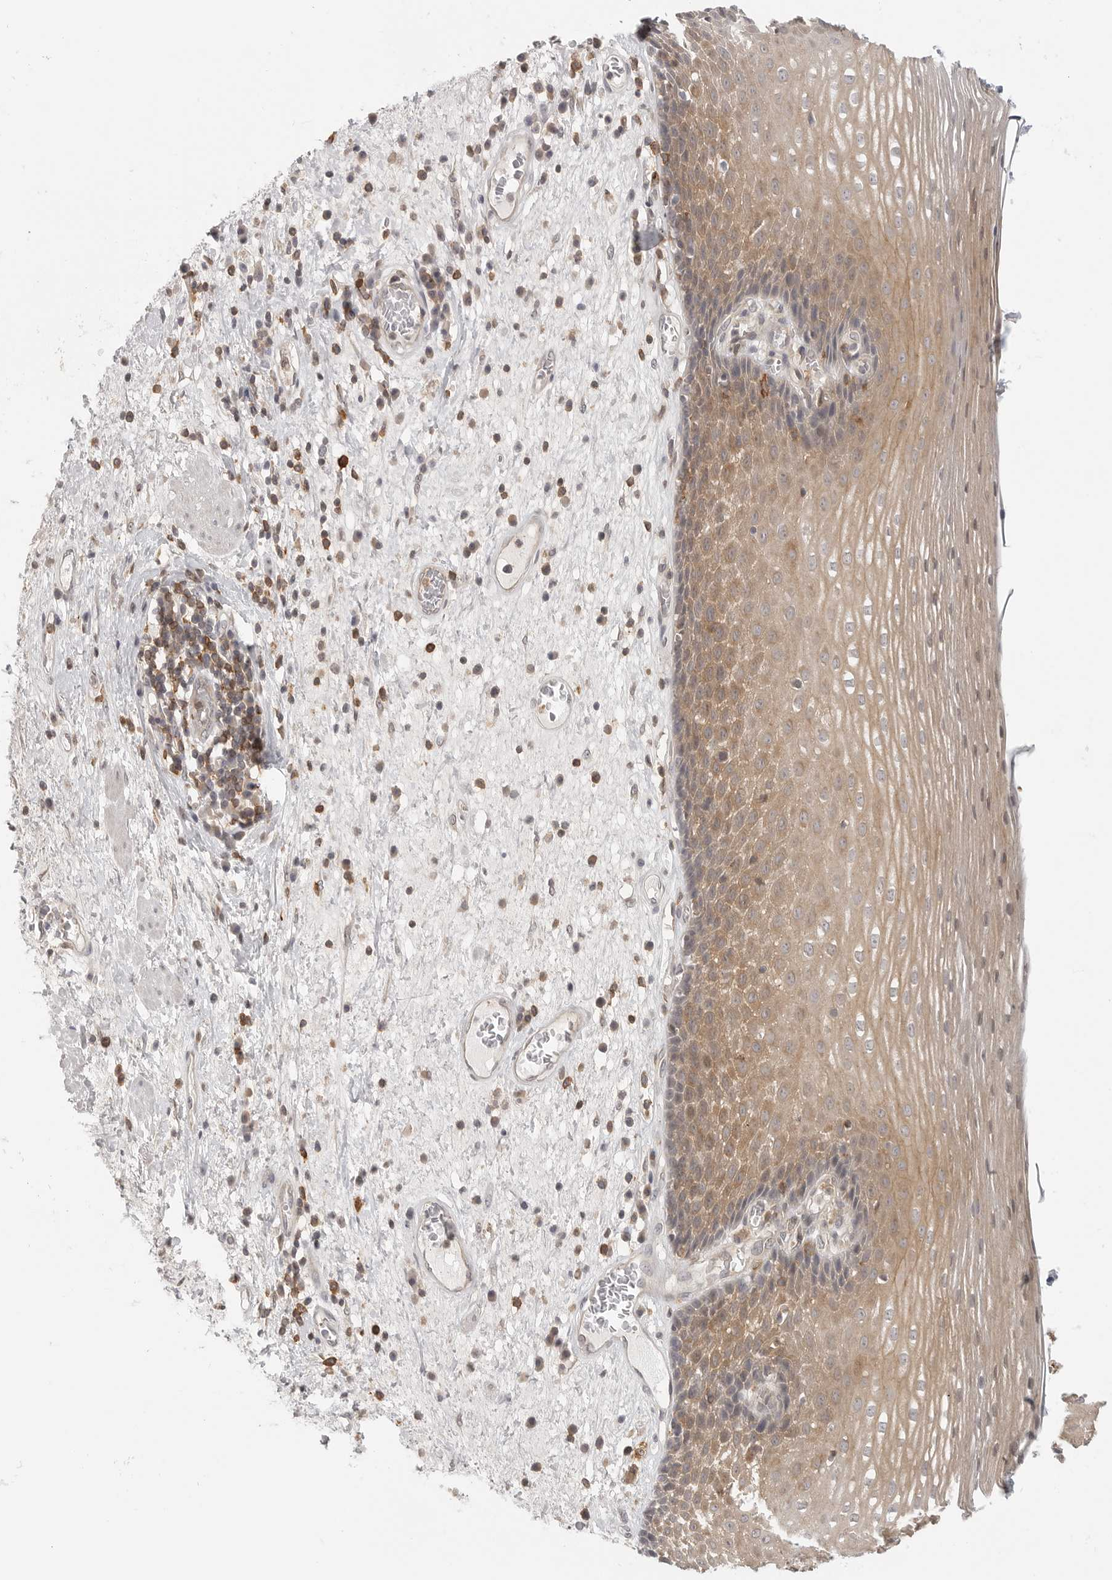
{"staining": {"intensity": "moderate", "quantity": ">75%", "location": "cytoplasmic/membranous,nuclear"}, "tissue": "esophagus", "cell_type": "Squamous epithelial cells", "image_type": "normal", "snomed": [{"axis": "morphology", "description": "Normal tissue, NOS"}, {"axis": "morphology", "description": "Adenocarcinoma, NOS"}, {"axis": "topography", "description": "Esophagus"}], "caption": "An image of human esophagus stained for a protein demonstrates moderate cytoplasmic/membranous,nuclear brown staining in squamous epithelial cells. (DAB (3,3'-diaminobenzidine) = brown stain, brightfield microscopy at high magnification).", "gene": "DBNL", "patient": {"sex": "male", "age": 62}}